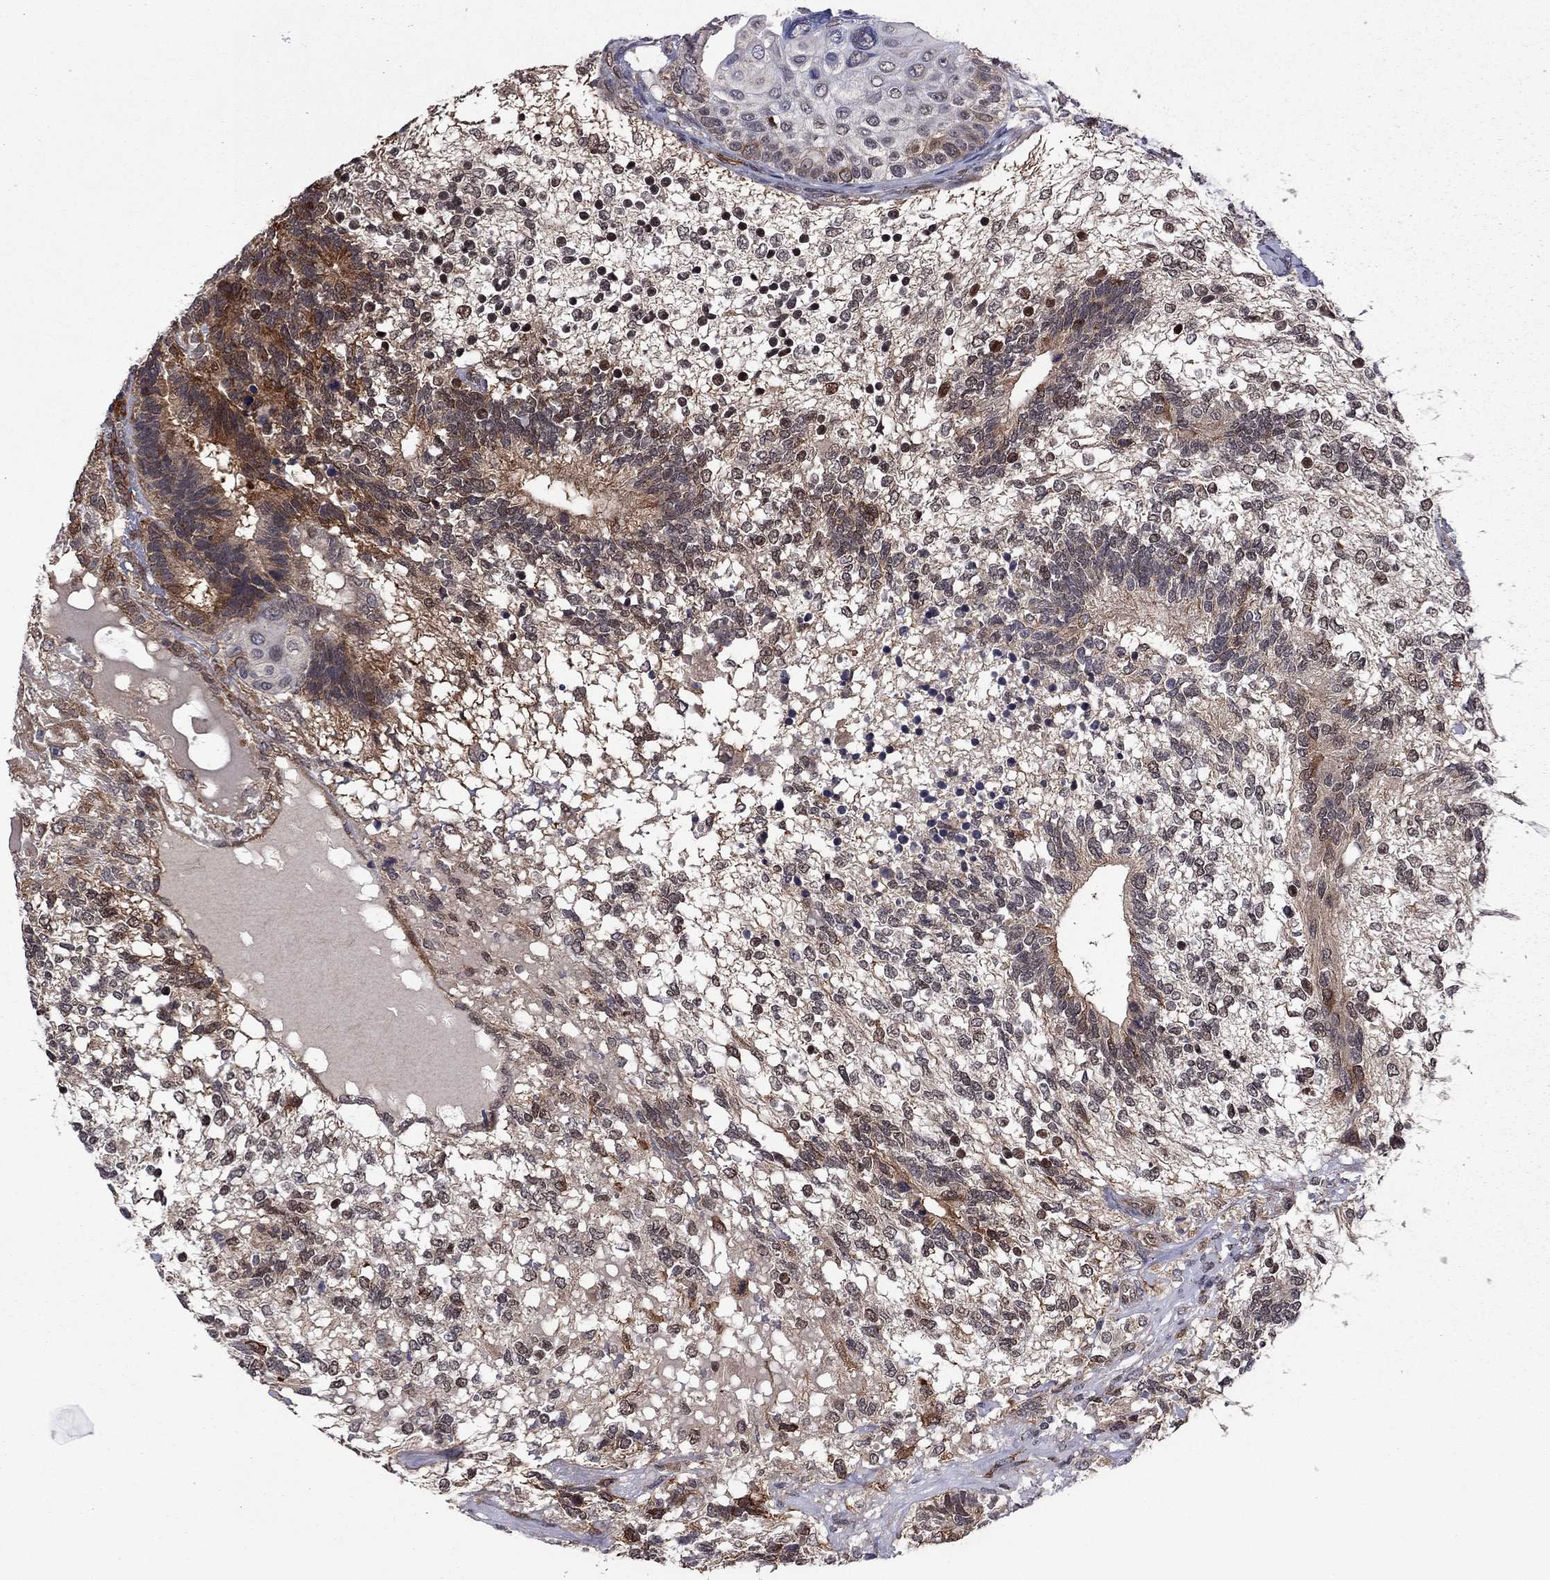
{"staining": {"intensity": "moderate", "quantity": "25%-75%", "location": "cytoplasmic/membranous"}, "tissue": "testis cancer", "cell_type": "Tumor cells", "image_type": "cancer", "snomed": [{"axis": "morphology", "description": "Seminoma, NOS"}, {"axis": "morphology", "description": "Carcinoma, Embryonal, NOS"}, {"axis": "topography", "description": "Testis"}], "caption": "Testis cancer (embryonal carcinoma) stained with DAB immunohistochemistry shows medium levels of moderate cytoplasmic/membranous positivity in approximately 25%-75% of tumor cells. Immunohistochemistry (ihc) stains the protein in brown and the nuclei are stained blue.", "gene": "GPAA1", "patient": {"sex": "male", "age": 41}}